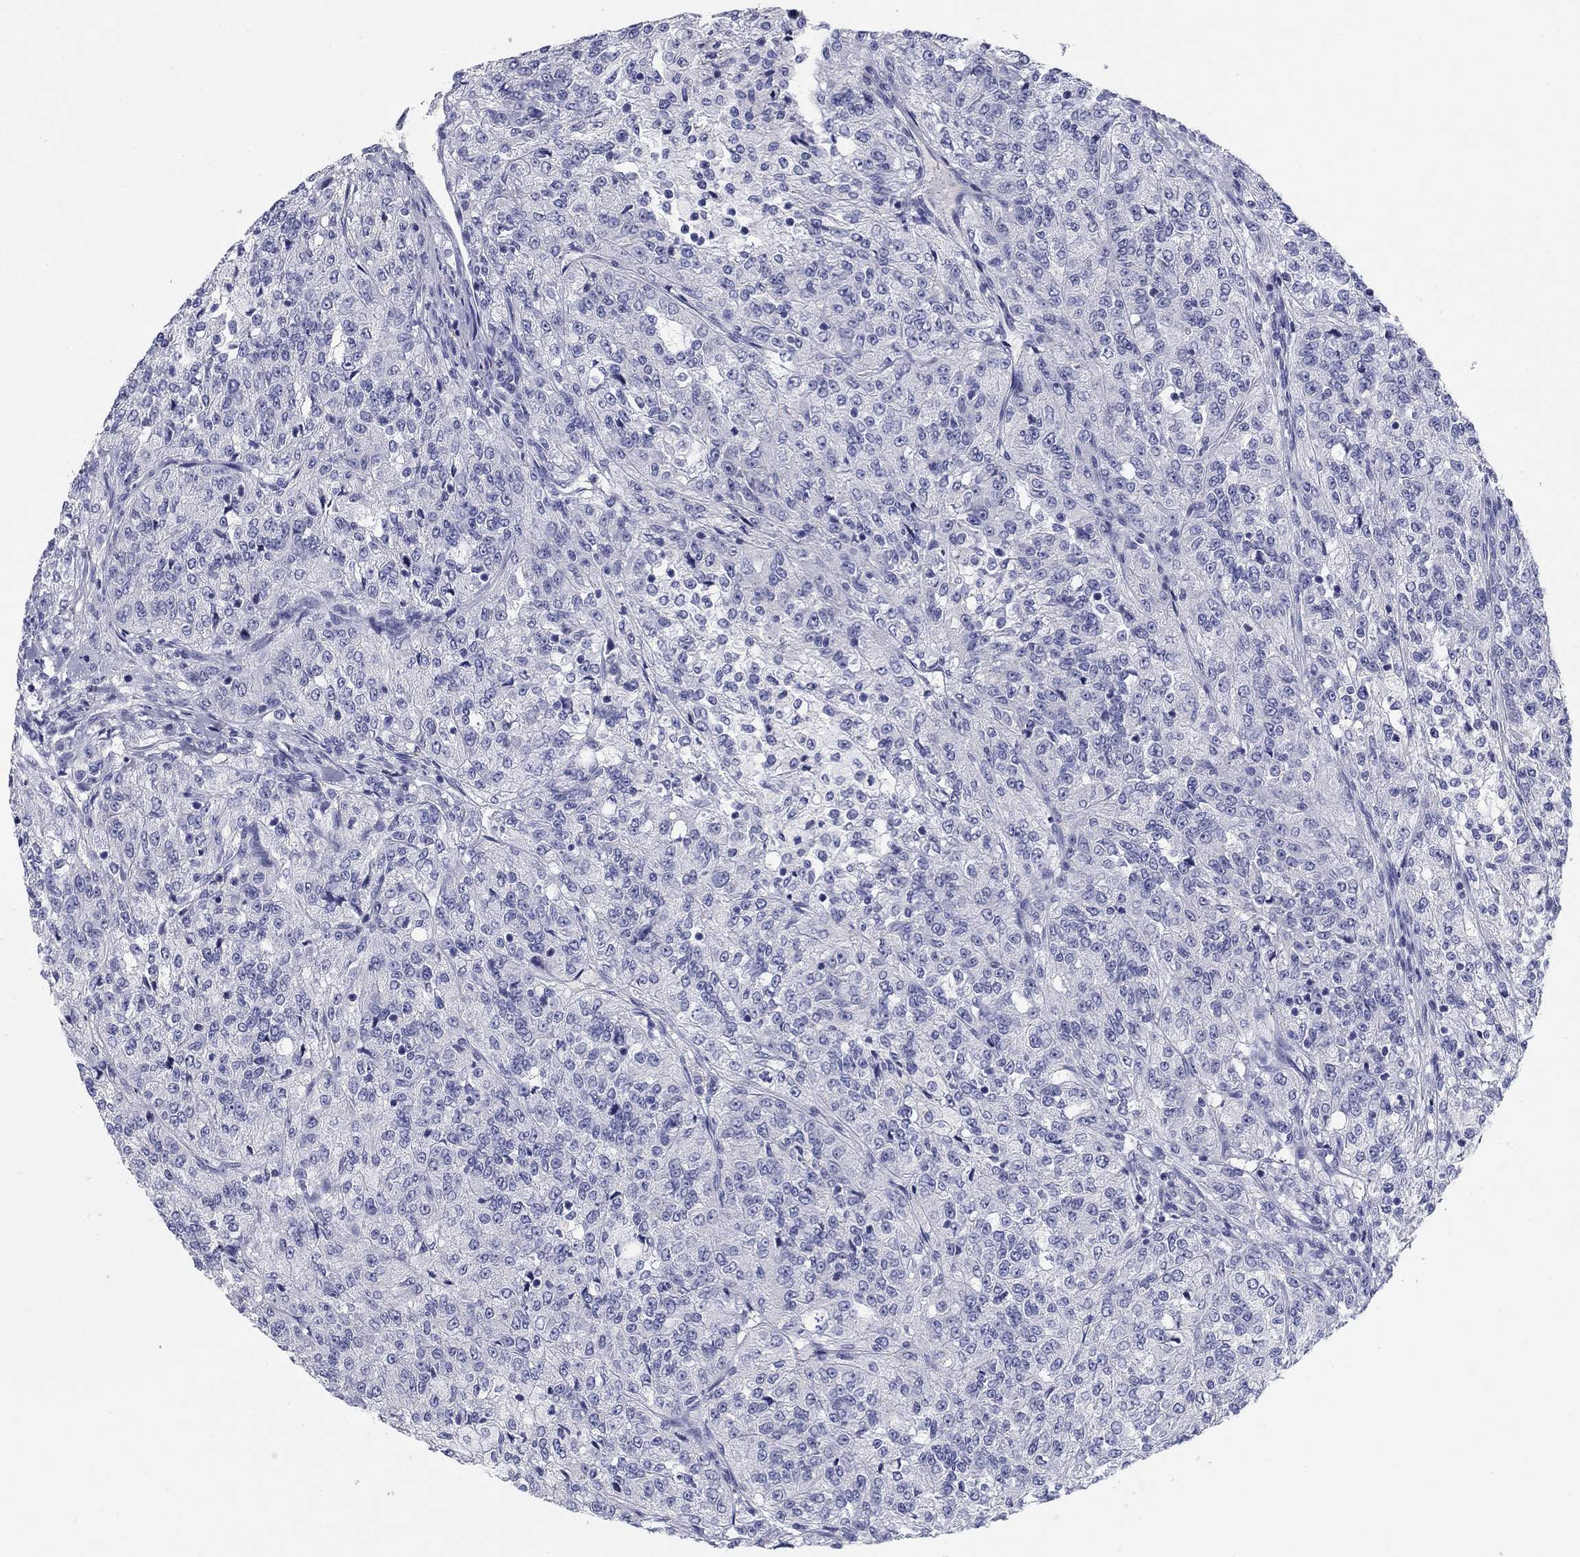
{"staining": {"intensity": "negative", "quantity": "none", "location": "none"}, "tissue": "renal cancer", "cell_type": "Tumor cells", "image_type": "cancer", "snomed": [{"axis": "morphology", "description": "Adenocarcinoma, NOS"}, {"axis": "topography", "description": "Kidney"}], "caption": "IHC image of human renal cancer (adenocarcinoma) stained for a protein (brown), which exhibits no positivity in tumor cells.", "gene": "KCNH1", "patient": {"sex": "female", "age": 63}}